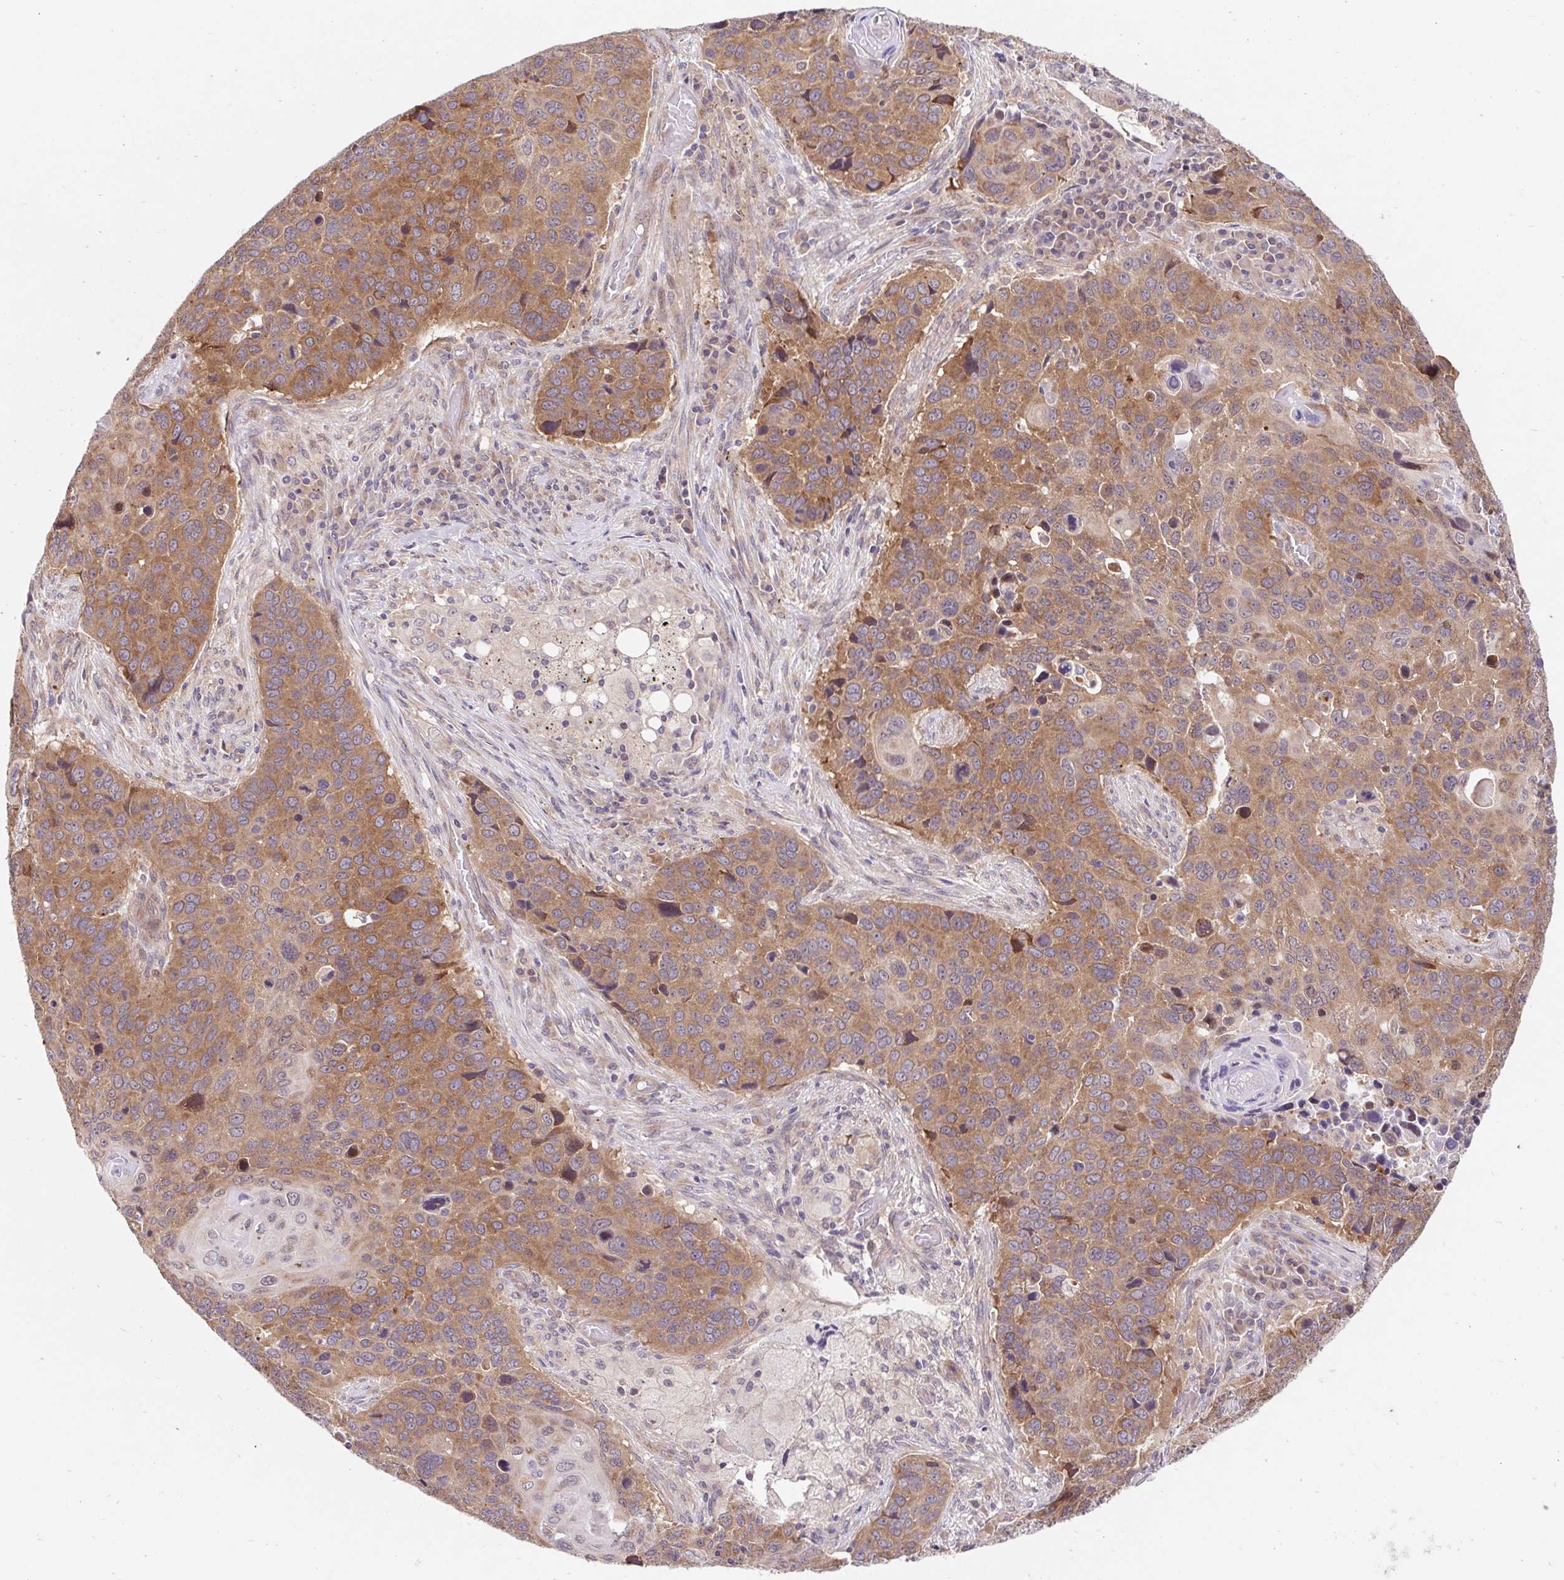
{"staining": {"intensity": "moderate", "quantity": ">75%", "location": "cytoplasmic/membranous"}, "tissue": "lung cancer", "cell_type": "Tumor cells", "image_type": "cancer", "snomed": [{"axis": "morphology", "description": "Squamous cell carcinoma, NOS"}, {"axis": "topography", "description": "Lung"}], "caption": "Immunohistochemistry (IHC) of lung cancer (squamous cell carcinoma) exhibits medium levels of moderate cytoplasmic/membranous expression in about >75% of tumor cells.", "gene": "HFE", "patient": {"sex": "male", "age": 68}}